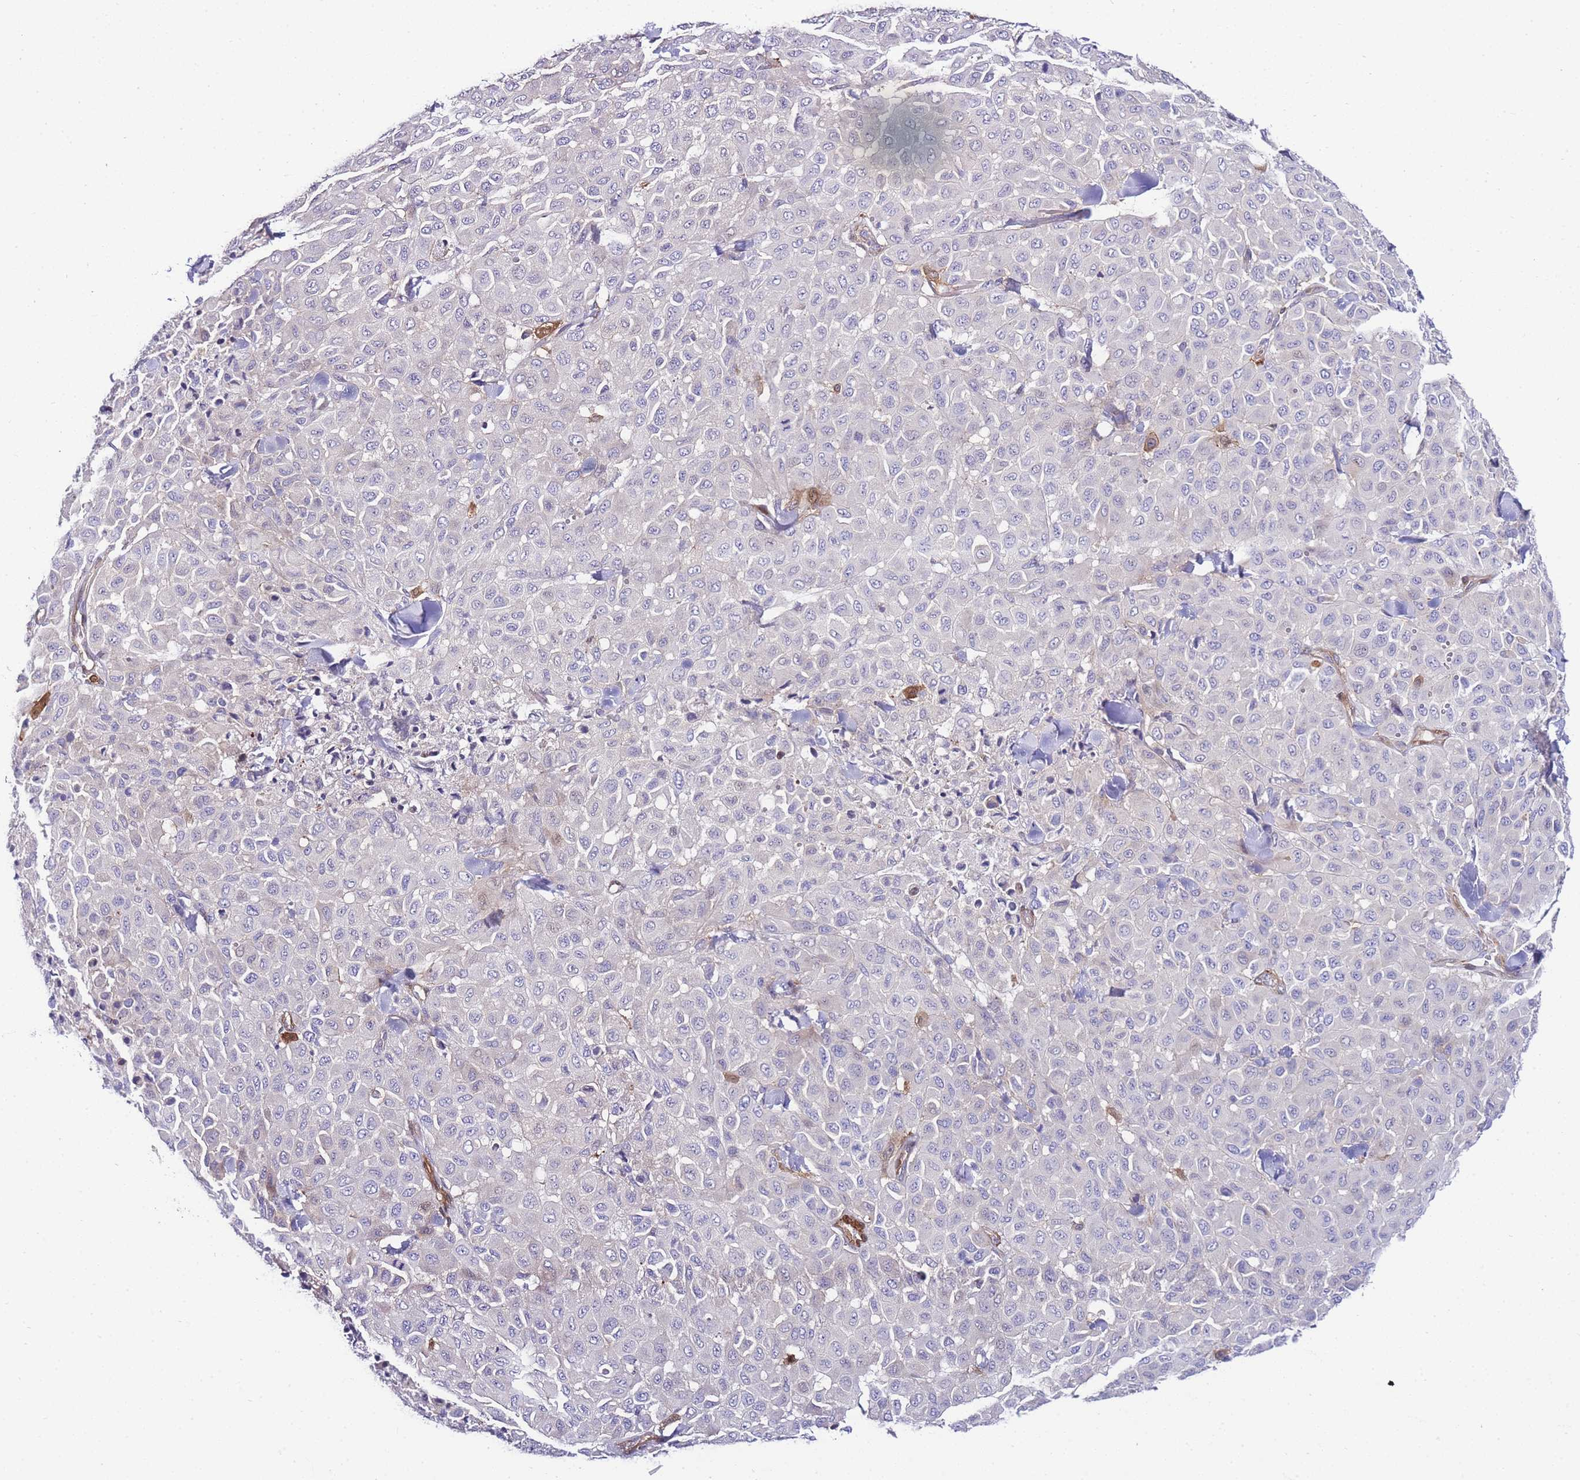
{"staining": {"intensity": "negative", "quantity": "none", "location": "none"}, "tissue": "melanoma", "cell_type": "Tumor cells", "image_type": "cancer", "snomed": [{"axis": "morphology", "description": "Malignant melanoma, Metastatic site"}, {"axis": "topography", "description": "Skin"}], "caption": "This is an IHC image of melanoma. There is no staining in tumor cells.", "gene": "FBN3", "patient": {"sex": "female", "age": 81}}